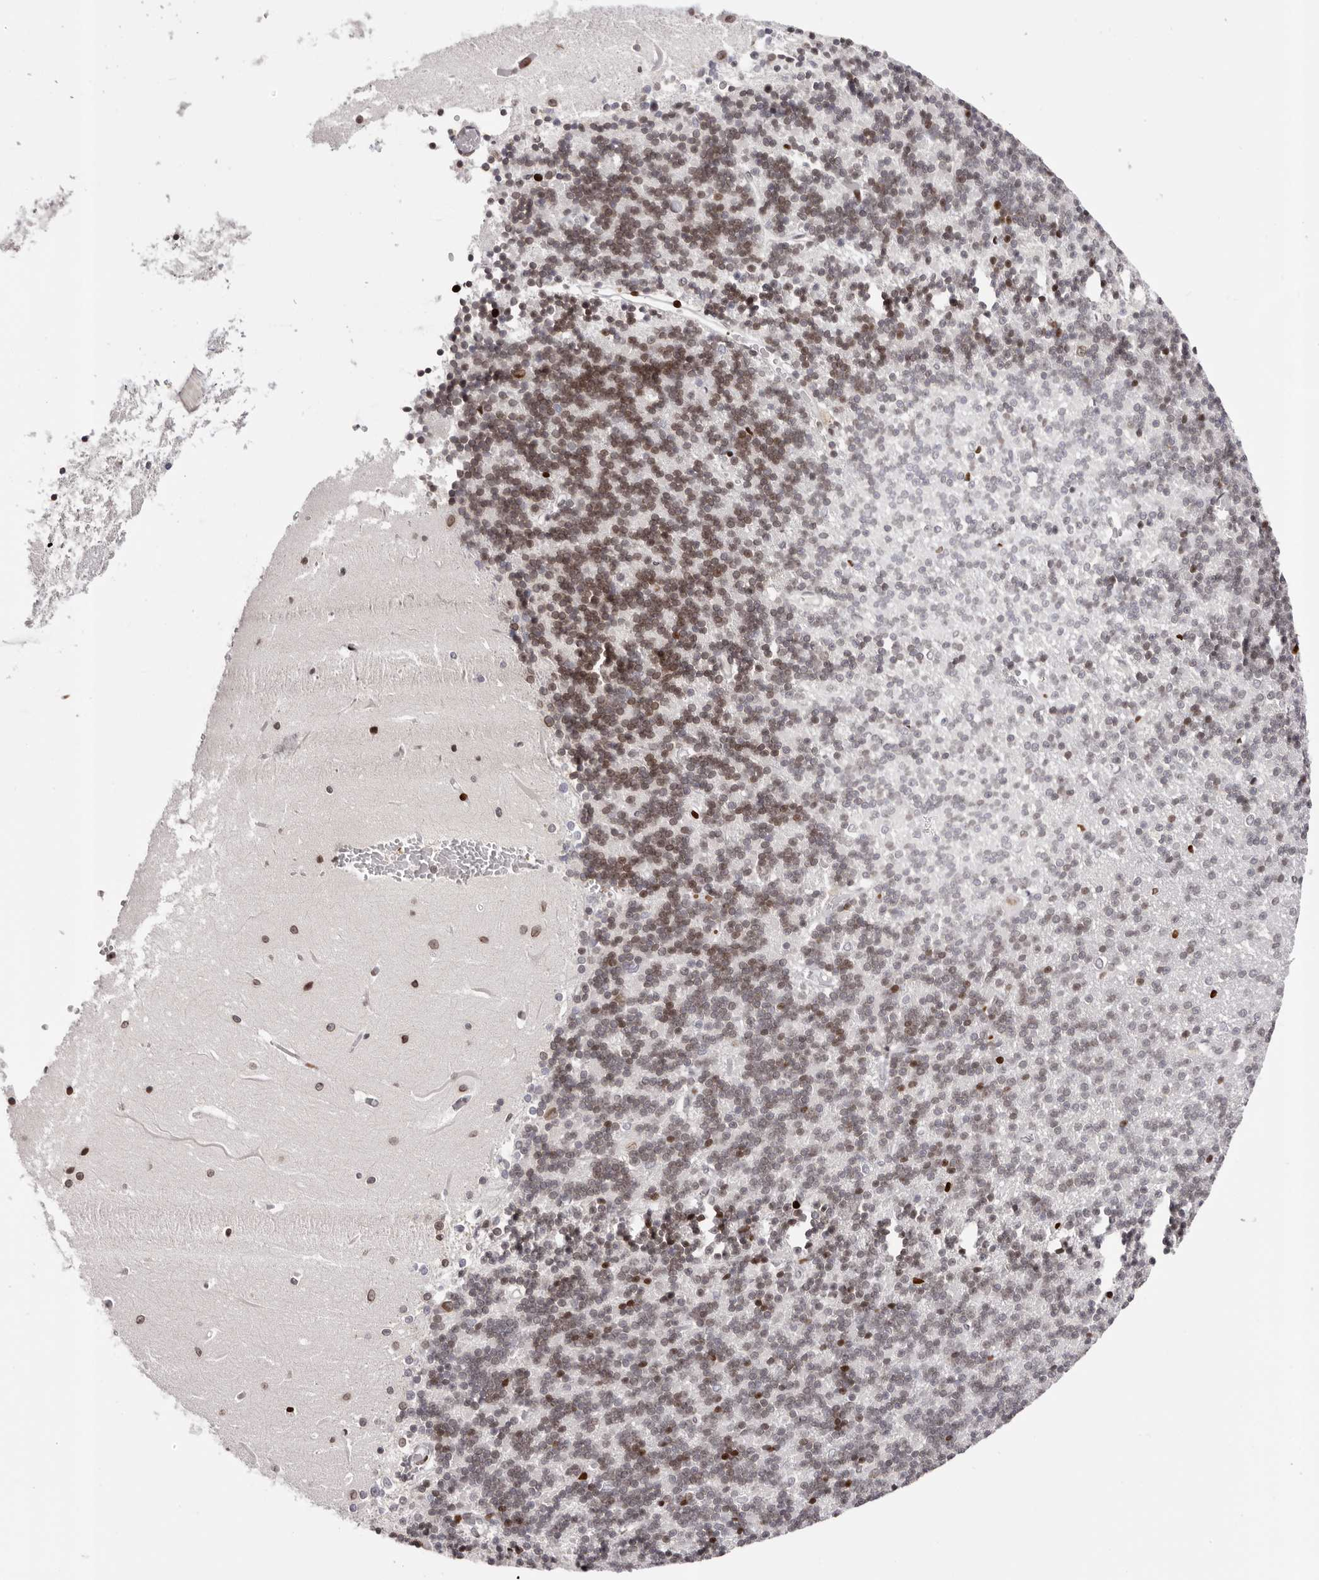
{"staining": {"intensity": "moderate", "quantity": "25%-75%", "location": "nuclear"}, "tissue": "cerebellum", "cell_type": "Cells in granular layer", "image_type": "normal", "snomed": [{"axis": "morphology", "description": "Normal tissue, NOS"}, {"axis": "topography", "description": "Cerebellum"}], "caption": "Protein analysis of benign cerebellum displays moderate nuclear staining in about 25%-75% of cells in granular layer.", "gene": "NUP153", "patient": {"sex": "male", "age": 37}}